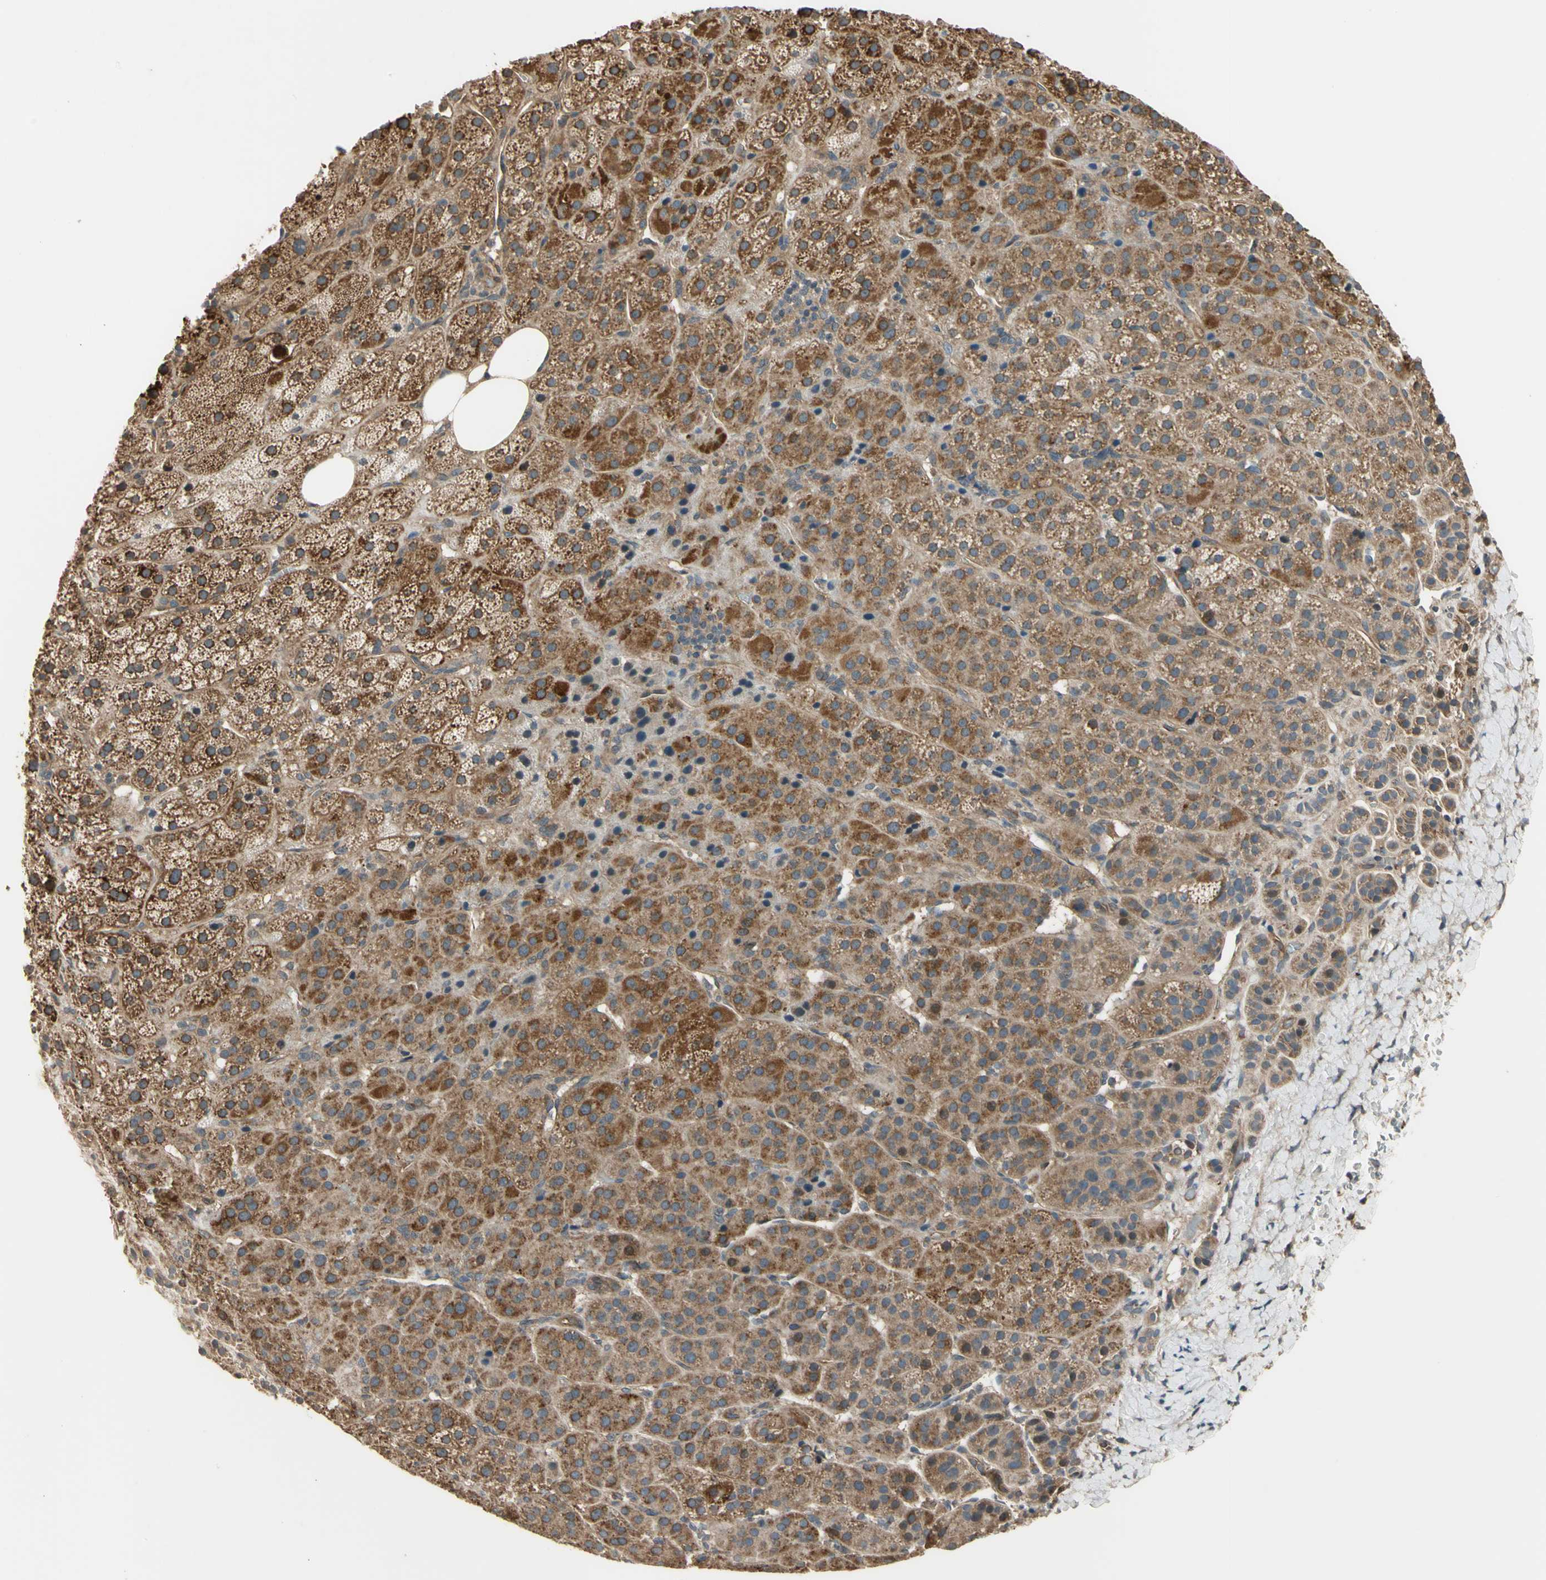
{"staining": {"intensity": "moderate", "quantity": ">75%", "location": "cytoplasmic/membranous"}, "tissue": "adrenal gland", "cell_type": "Glandular cells", "image_type": "normal", "snomed": [{"axis": "morphology", "description": "Normal tissue, NOS"}, {"axis": "topography", "description": "Adrenal gland"}], "caption": "Immunohistochemistry (IHC) (DAB) staining of normal human adrenal gland demonstrates moderate cytoplasmic/membranous protein expression in approximately >75% of glandular cells. (Brightfield microscopy of DAB IHC at high magnification).", "gene": "EFNB2", "patient": {"sex": "female", "age": 57}}